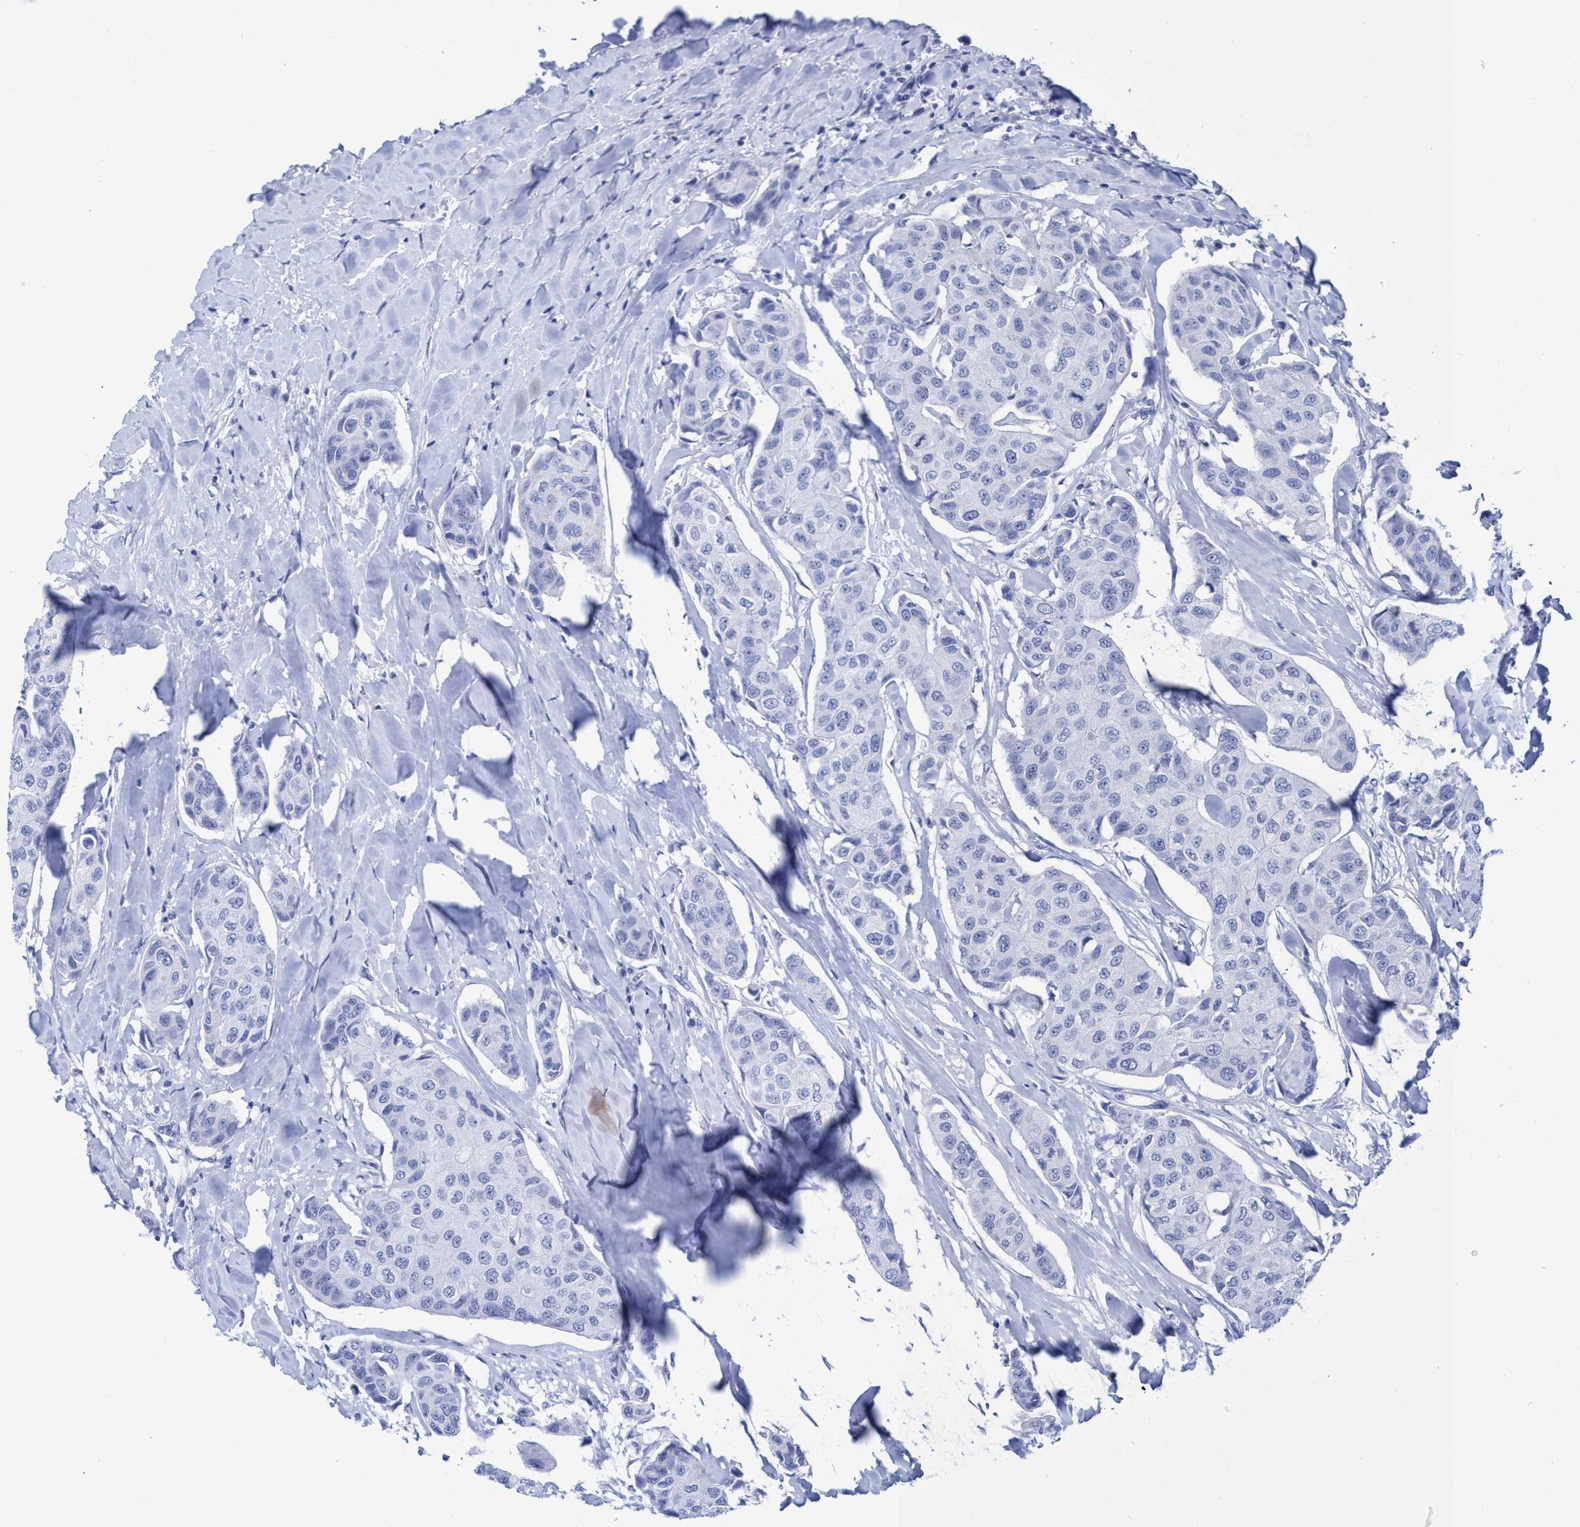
{"staining": {"intensity": "negative", "quantity": "none", "location": "none"}, "tissue": "breast cancer", "cell_type": "Tumor cells", "image_type": "cancer", "snomed": [{"axis": "morphology", "description": "Duct carcinoma"}, {"axis": "topography", "description": "Breast"}], "caption": "This is an immunohistochemistry image of breast cancer. There is no staining in tumor cells.", "gene": "INSL6", "patient": {"sex": "female", "age": 80}}